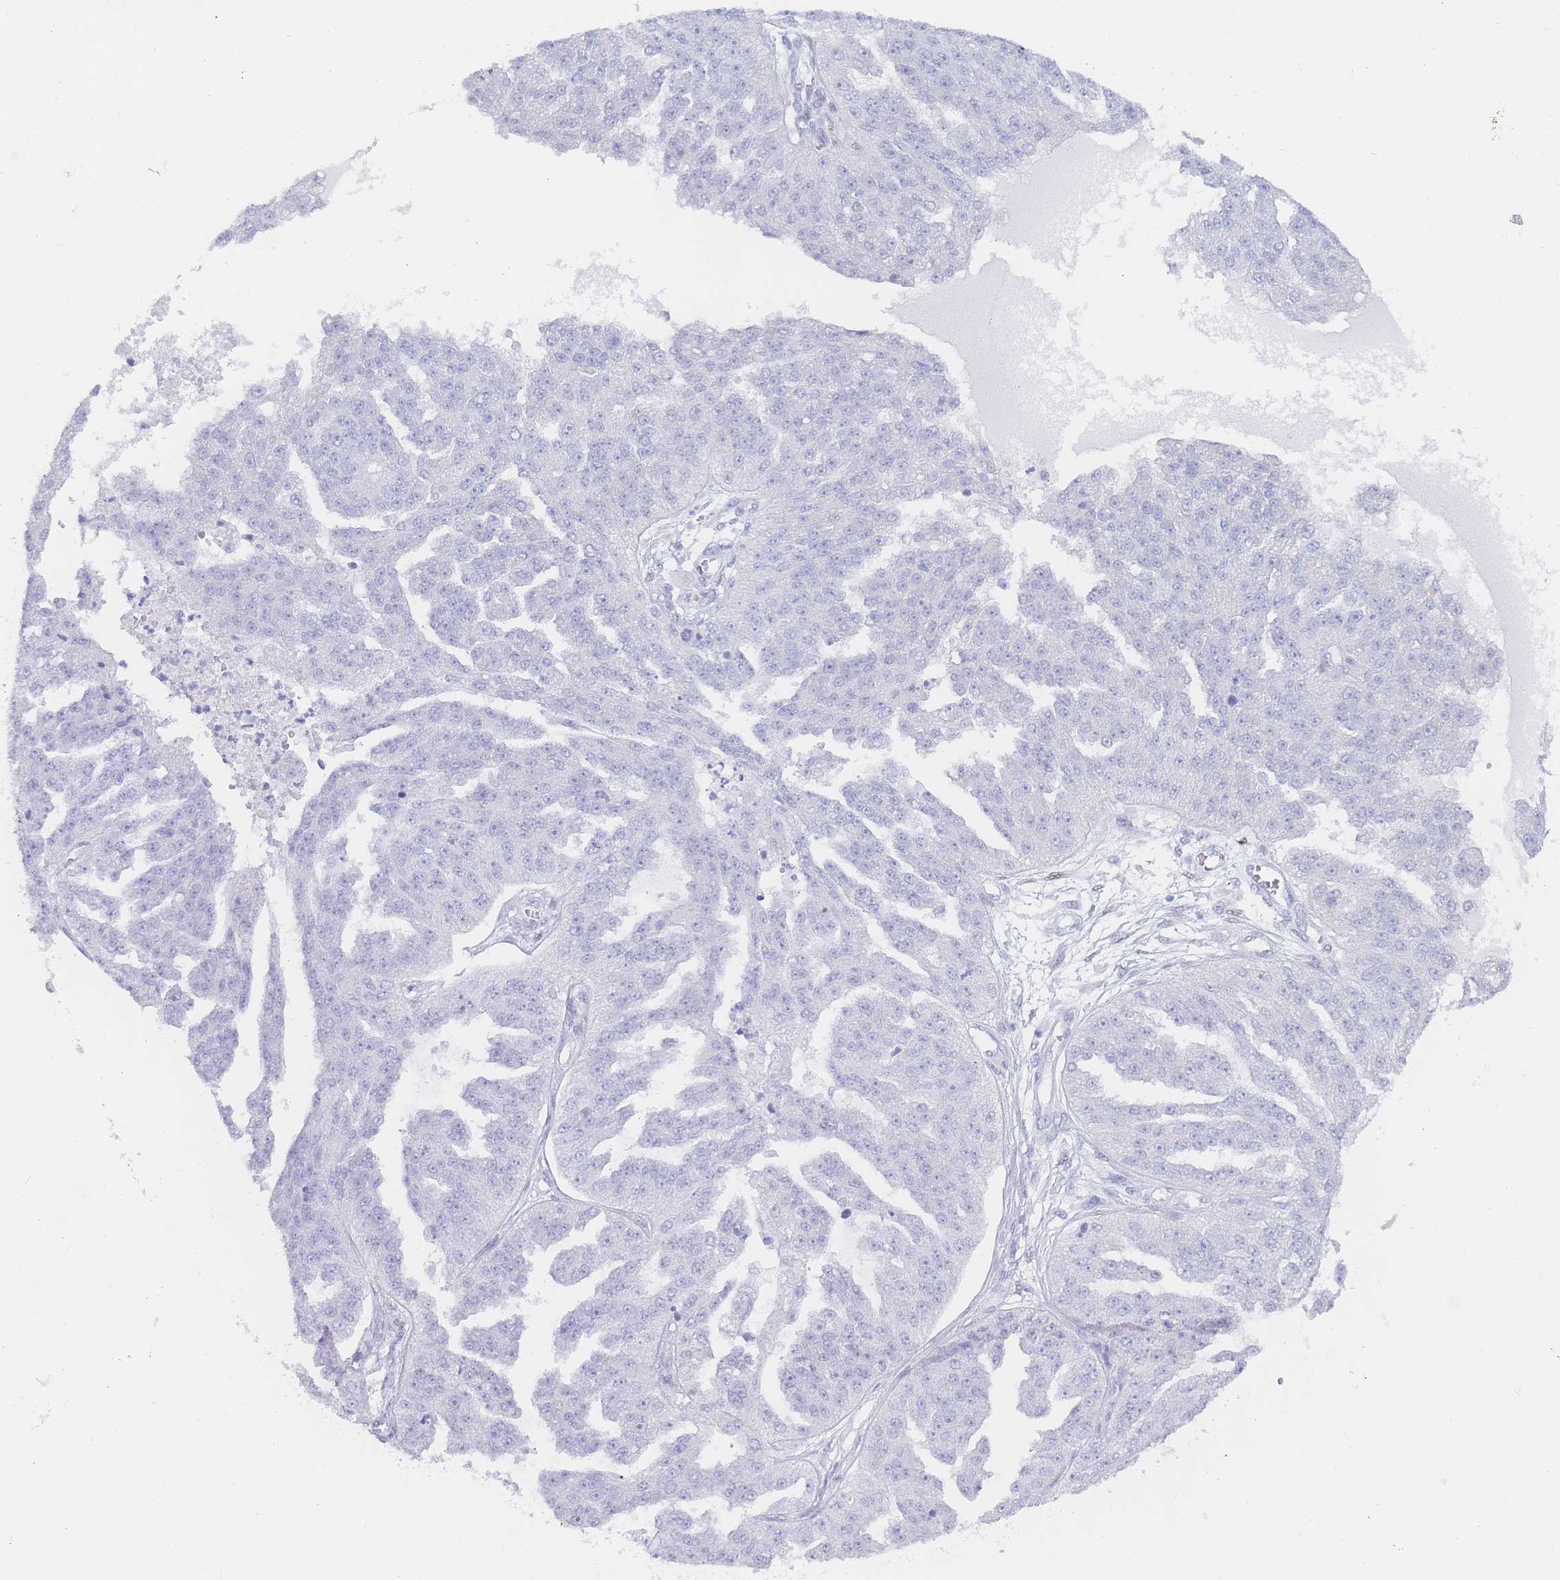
{"staining": {"intensity": "negative", "quantity": "none", "location": "none"}, "tissue": "ovarian cancer", "cell_type": "Tumor cells", "image_type": "cancer", "snomed": [{"axis": "morphology", "description": "Cystadenocarcinoma, serous, NOS"}, {"axis": "topography", "description": "Ovary"}], "caption": "High magnification brightfield microscopy of ovarian serous cystadenocarcinoma stained with DAB (3,3'-diaminobenzidine) (brown) and counterstained with hematoxylin (blue): tumor cells show no significant positivity. (DAB IHC, high magnification).", "gene": "PSMB5", "patient": {"sex": "female", "age": 58}}